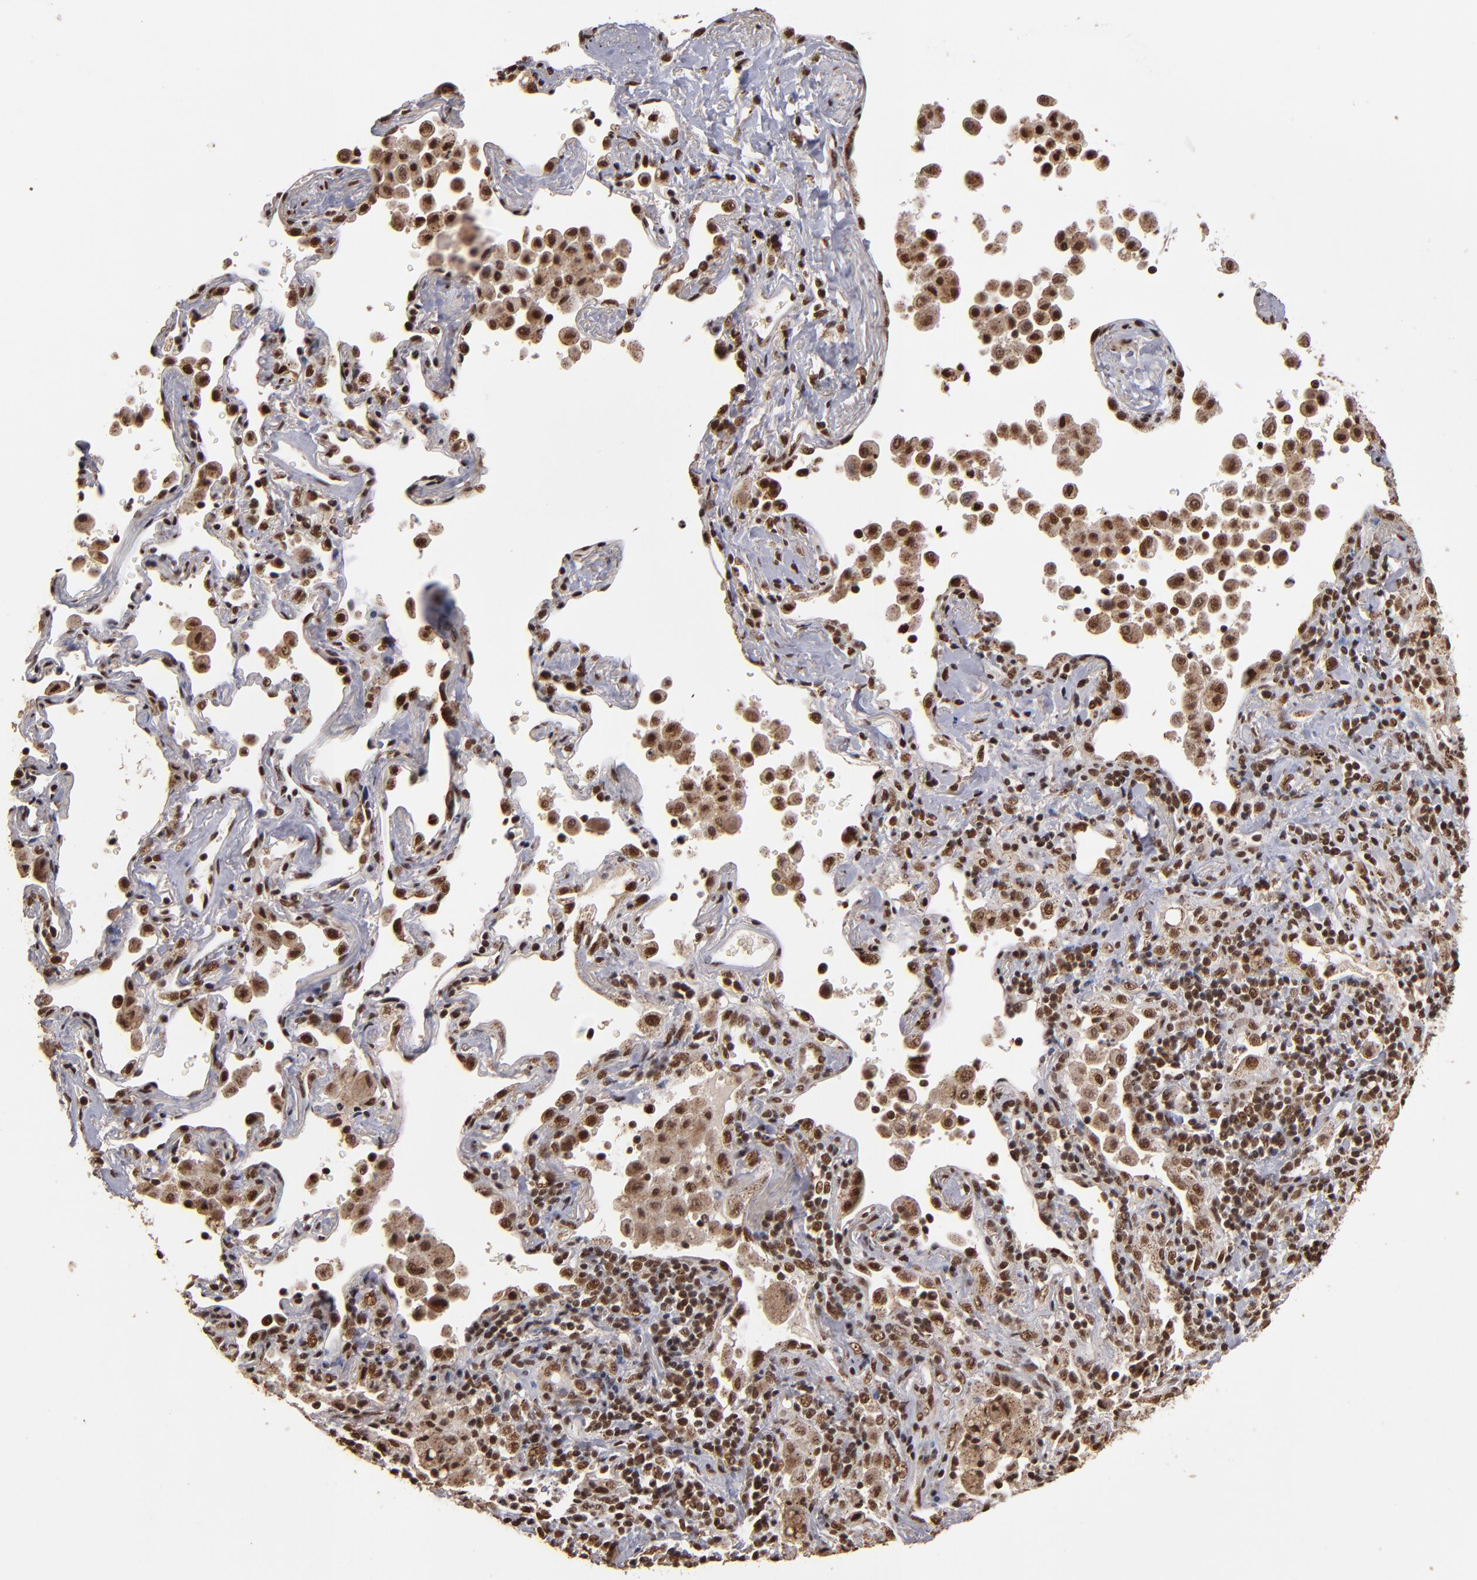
{"staining": {"intensity": "moderate", "quantity": ">75%", "location": "nuclear"}, "tissue": "lung cancer", "cell_type": "Tumor cells", "image_type": "cancer", "snomed": [{"axis": "morphology", "description": "Squamous cell carcinoma, NOS"}, {"axis": "topography", "description": "Lung"}], "caption": "Immunohistochemical staining of squamous cell carcinoma (lung) shows moderate nuclear protein staining in about >75% of tumor cells.", "gene": "SNW1", "patient": {"sex": "female", "age": 67}}